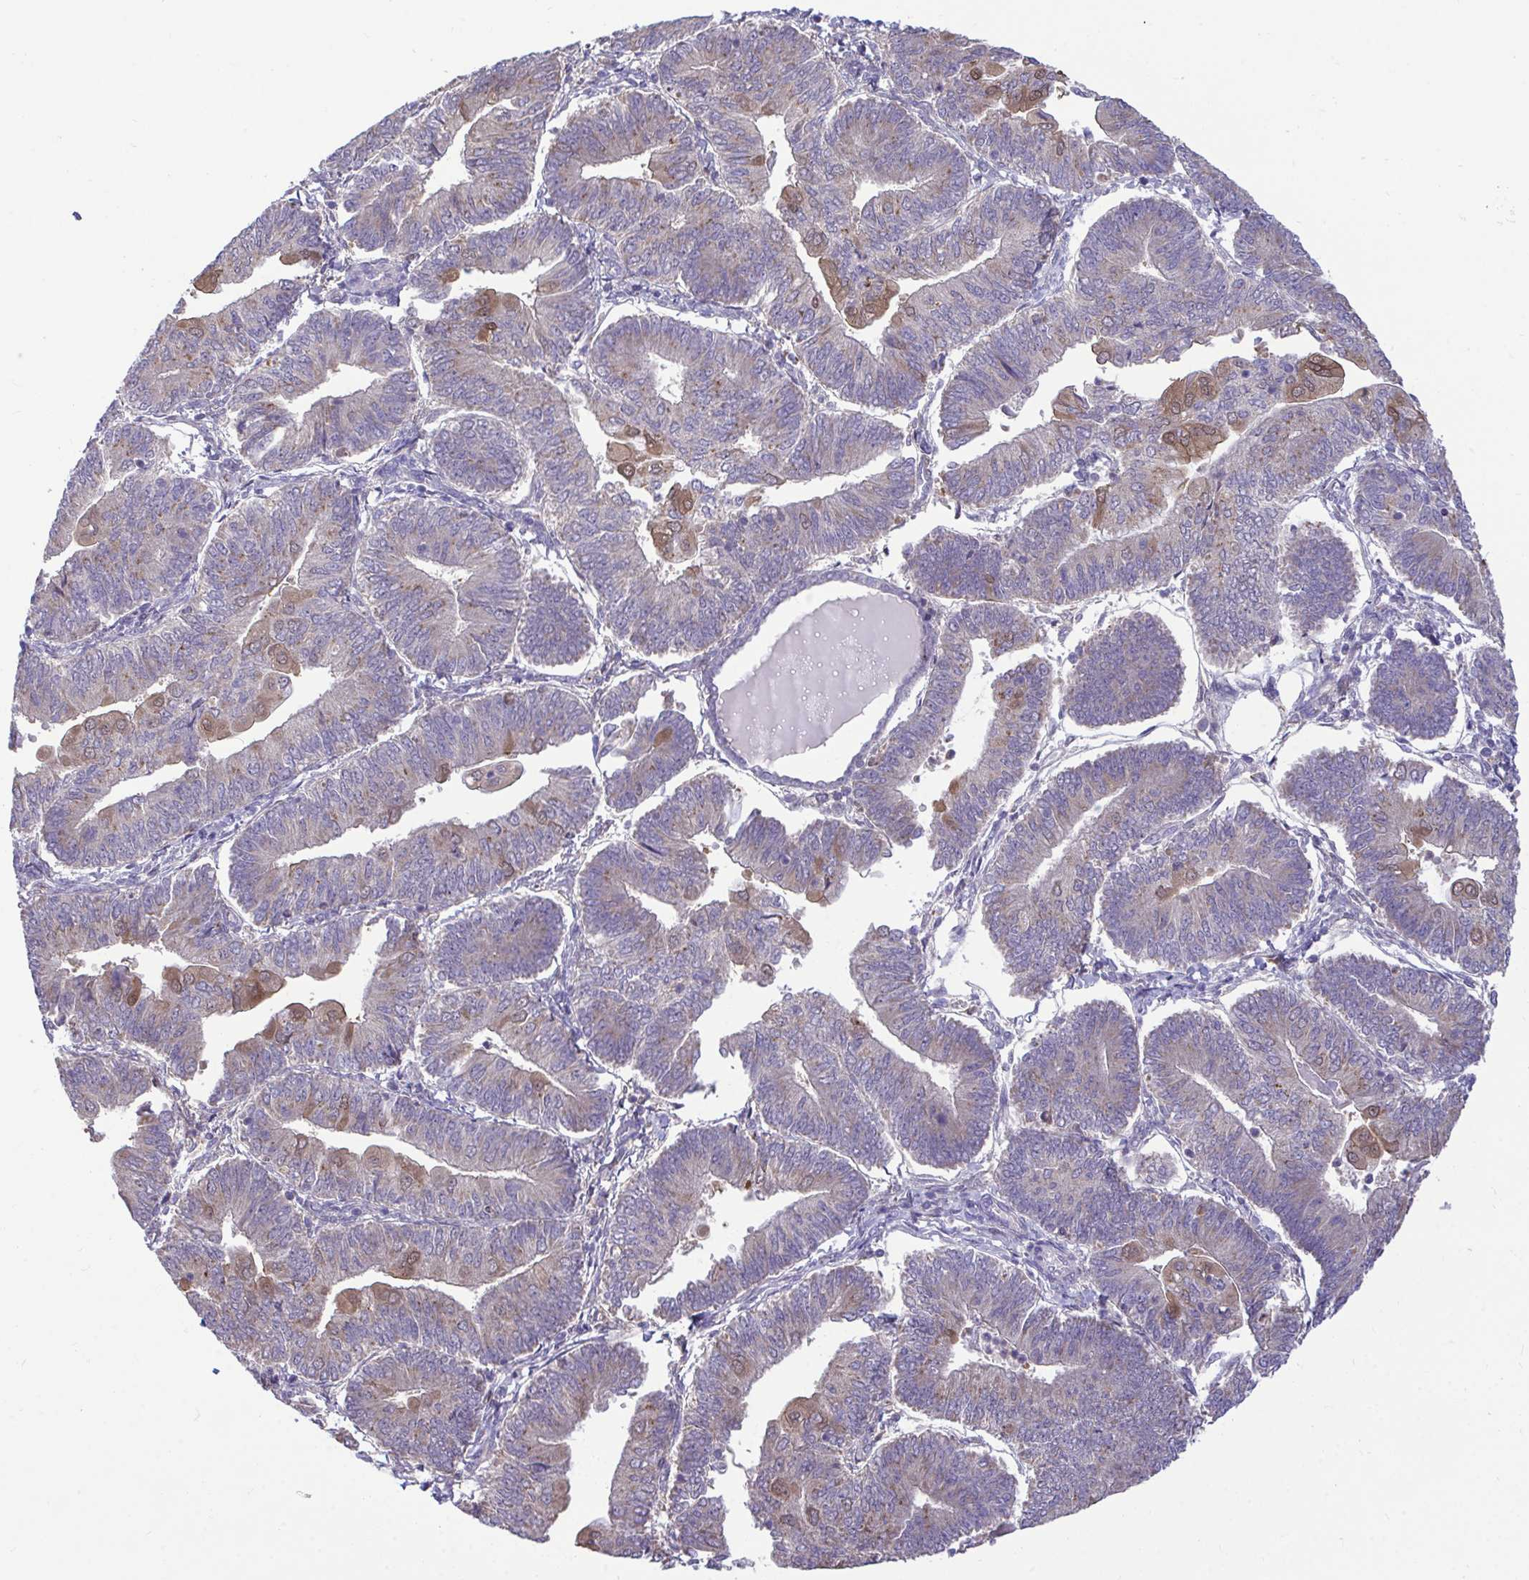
{"staining": {"intensity": "moderate", "quantity": "<25%", "location": "cytoplasmic/membranous"}, "tissue": "endometrial cancer", "cell_type": "Tumor cells", "image_type": "cancer", "snomed": [{"axis": "morphology", "description": "Adenocarcinoma, NOS"}, {"axis": "topography", "description": "Endometrium"}], "caption": "Endometrial cancer was stained to show a protein in brown. There is low levels of moderate cytoplasmic/membranous positivity in about <25% of tumor cells.", "gene": "SARS2", "patient": {"sex": "female", "age": 65}}